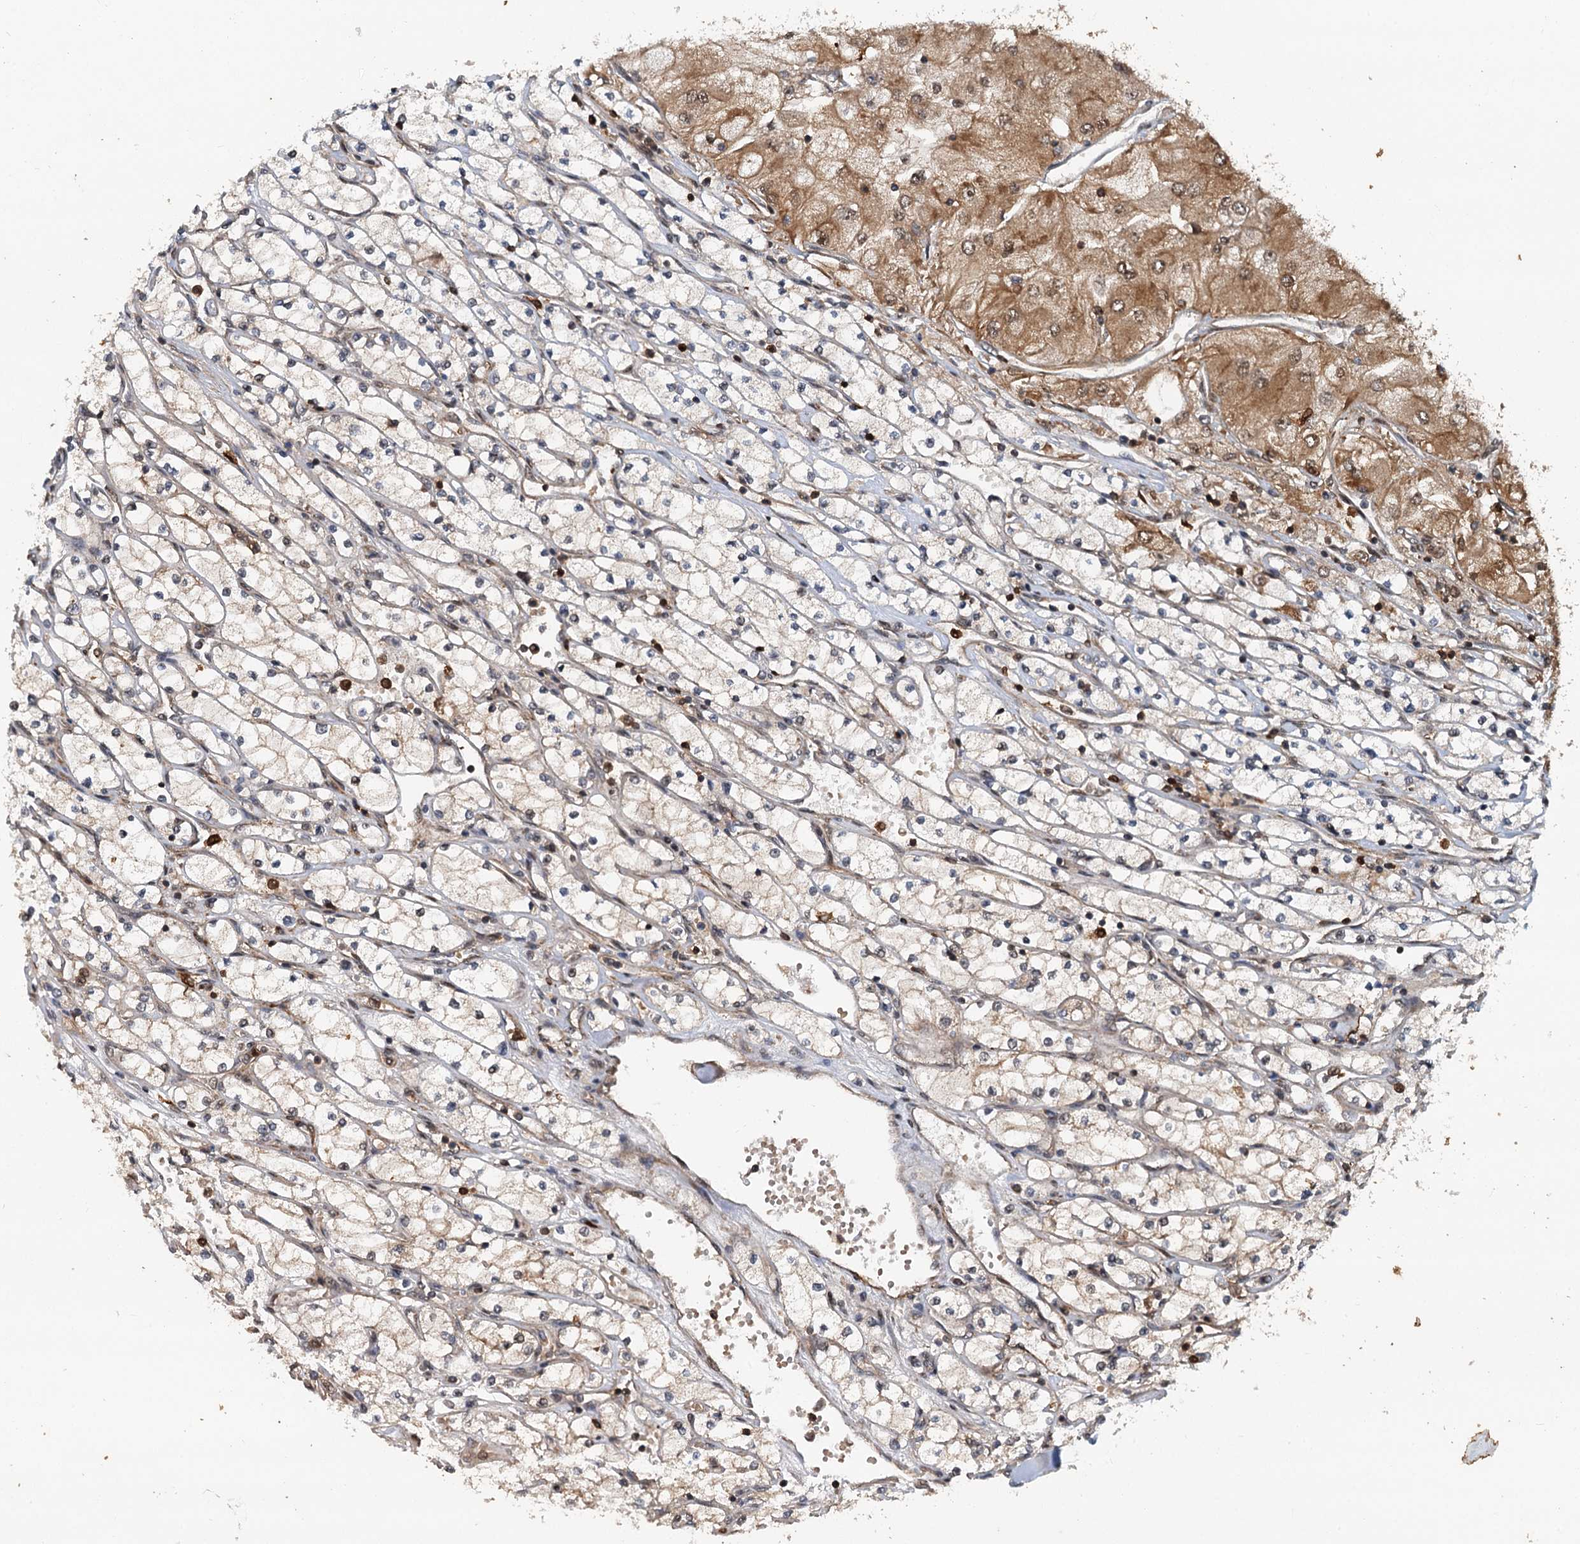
{"staining": {"intensity": "moderate", "quantity": "<25%", "location": "cytoplasmic/membranous,nuclear"}, "tissue": "renal cancer", "cell_type": "Tumor cells", "image_type": "cancer", "snomed": [{"axis": "morphology", "description": "Adenocarcinoma, NOS"}, {"axis": "topography", "description": "Kidney"}], "caption": "Tumor cells show low levels of moderate cytoplasmic/membranous and nuclear expression in about <25% of cells in renal cancer.", "gene": "STUB1", "patient": {"sex": "male", "age": 80}}